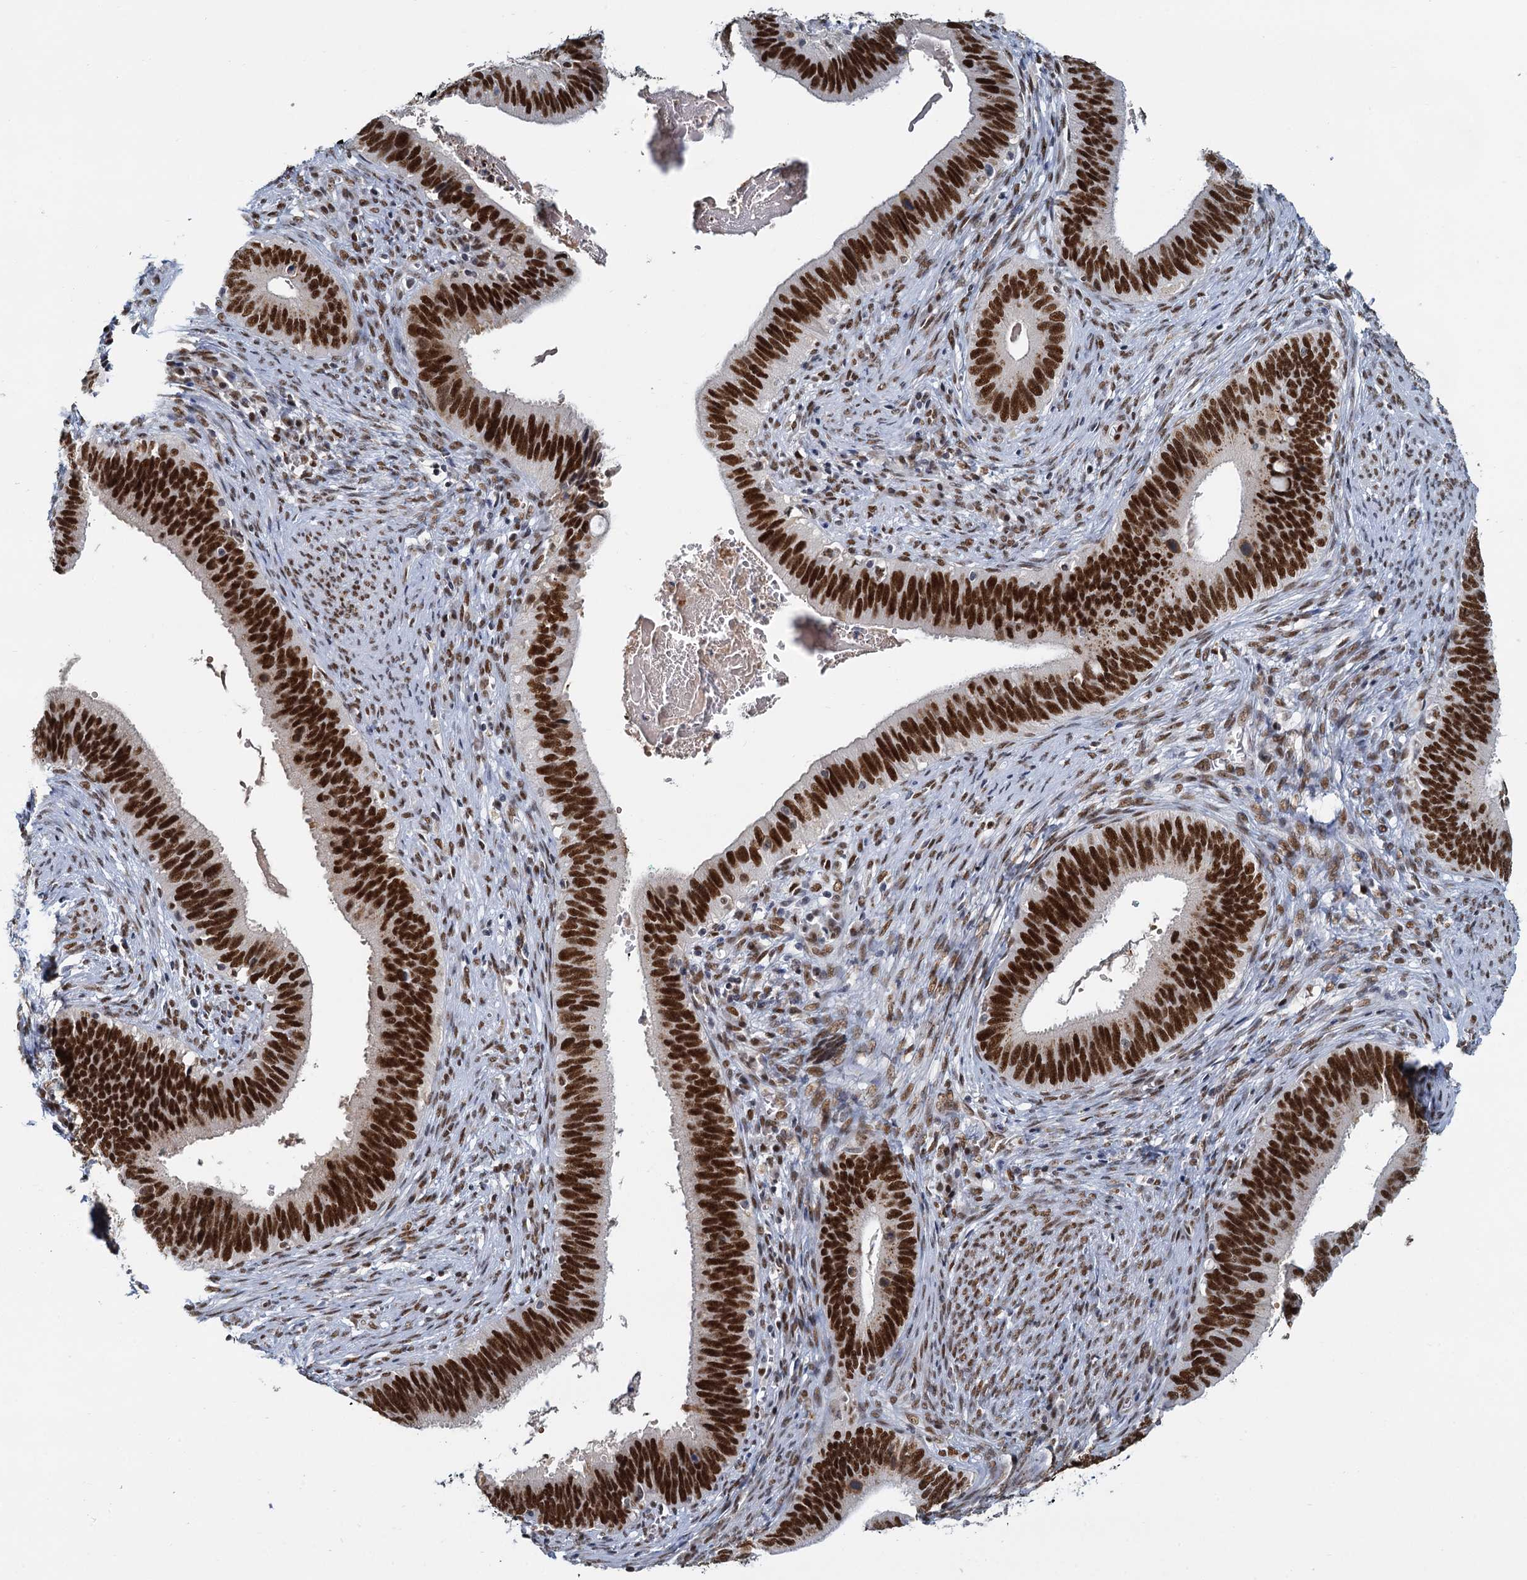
{"staining": {"intensity": "strong", "quantity": ">75%", "location": "nuclear"}, "tissue": "cervical cancer", "cell_type": "Tumor cells", "image_type": "cancer", "snomed": [{"axis": "morphology", "description": "Adenocarcinoma, NOS"}, {"axis": "topography", "description": "Cervix"}], "caption": "There is high levels of strong nuclear positivity in tumor cells of cervical cancer, as demonstrated by immunohistochemical staining (brown color).", "gene": "RPRD1A", "patient": {"sex": "female", "age": 42}}